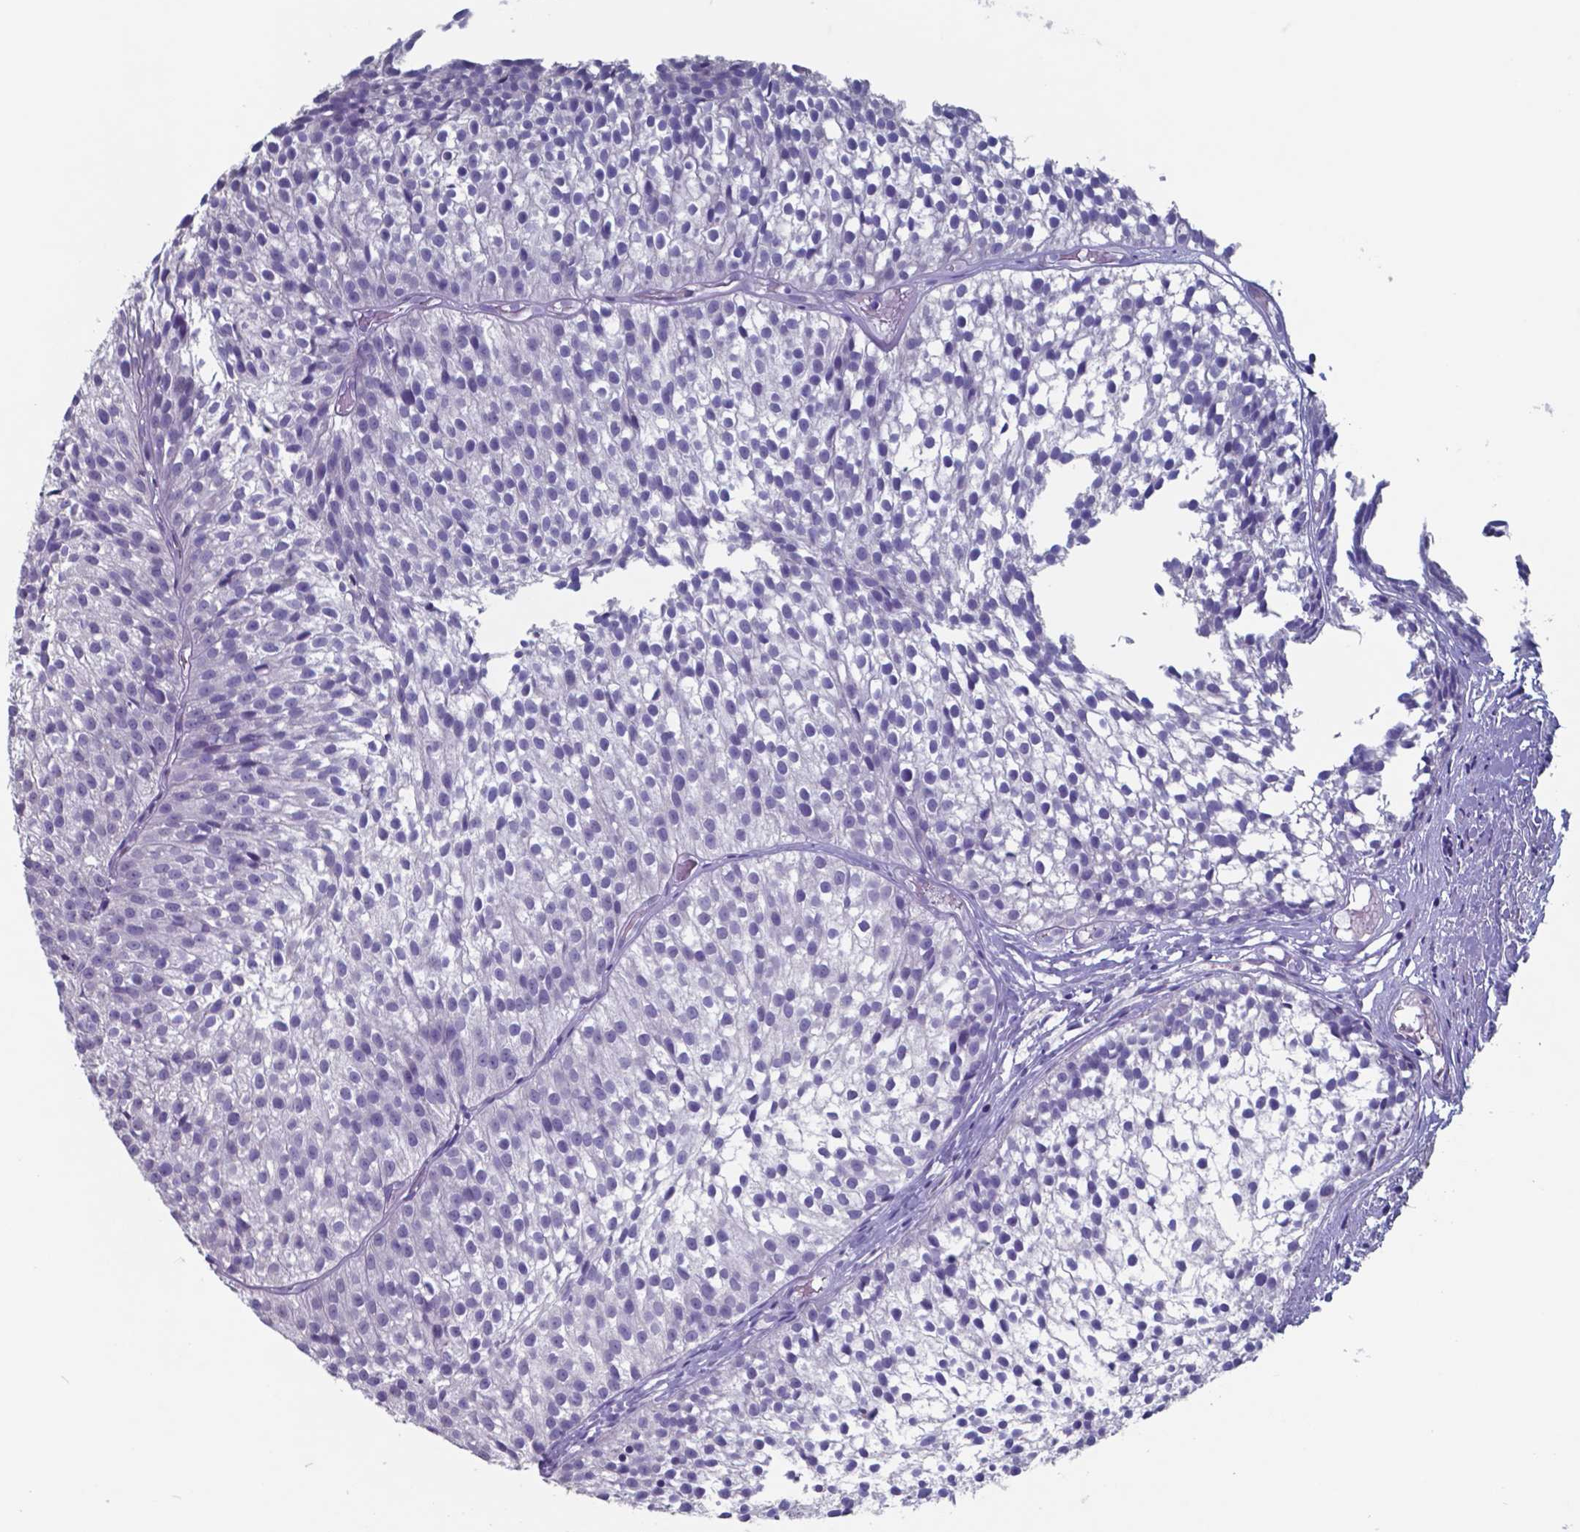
{"staining": {"intensity": "negative", "quantity": "none", "location": "none"}, "tissue": "urothelial cancer", "cell_type": "Tumor cells", "image_type": "cancer", "snomed": [{"axis": "morphology", "description": "Urothelial carcinoma, Low grade"}, {"axis": "topography", "description": "Urinary bladder"}], "caption": "Immunohistochemical staining of urothelial cancer displays no significant staining in tumor cells.", "gene": "TTR", "patient": {"sex": "male", "age": 63}}